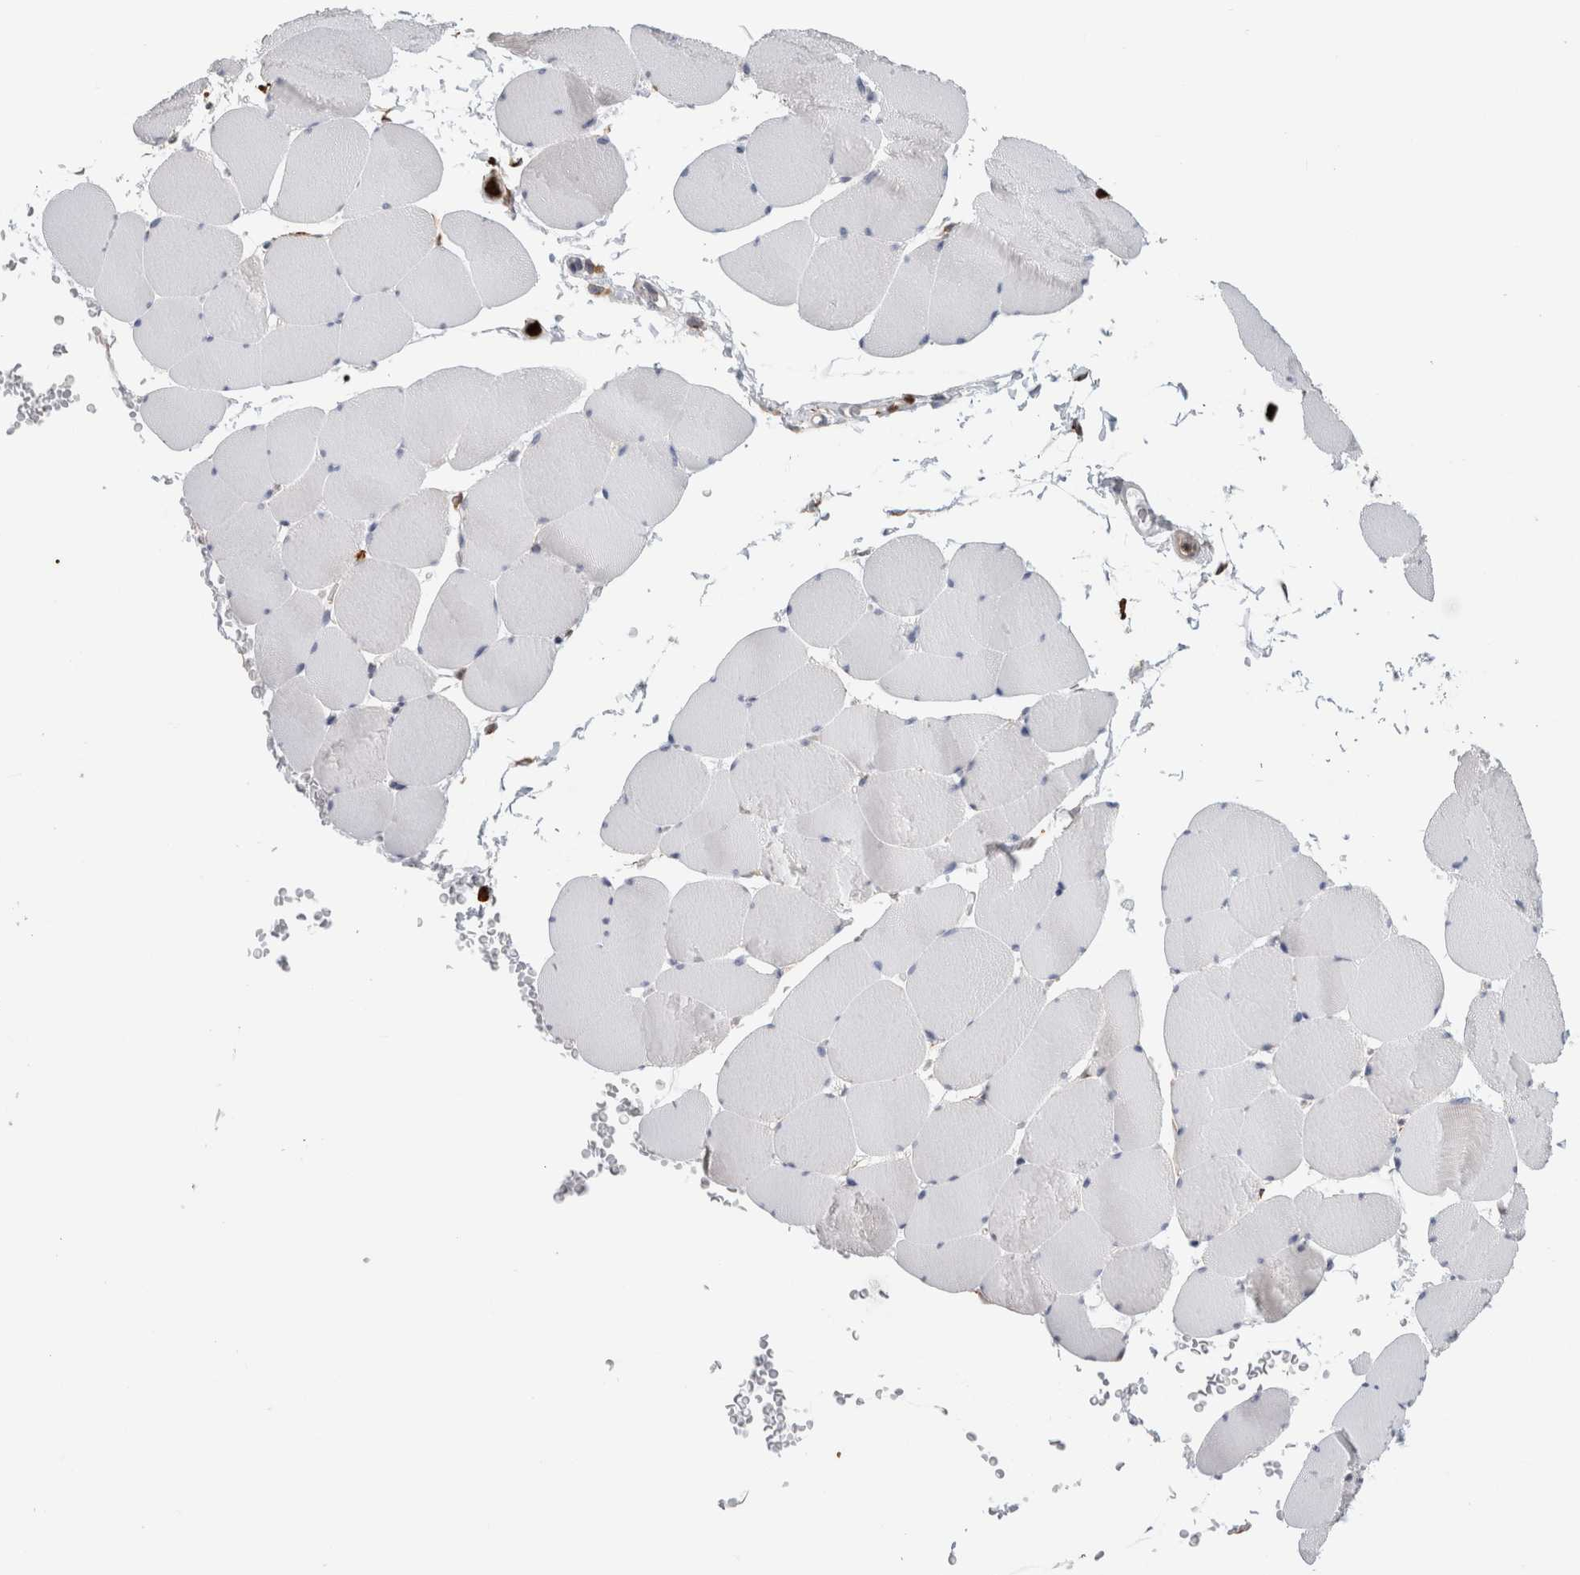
{"staining": {"intensity": "weak", "quantity": "<25%", "location": "cytoplasmic/membranous"}, "tissue": "skeletal muscle", "cell_type": "Myocytes", "image_type": "normal", "snomed": [{"axis": "morphology", "description": "Normal tissue, NOS"}, {"axis": "topography", "description": "Skeletal muscle"}], "caption": "Immunohistochemistry photomicrograph of benign human skeletal muscle stained for a protein (brown), which exhibits no positivity in myocytes. (DAB (3,3'-diaminobenzidine) immunohistochemistry with hematoxylin counter stain).", "gene": "P4HA1", "patient": {"sex": "male", "age": 62}}